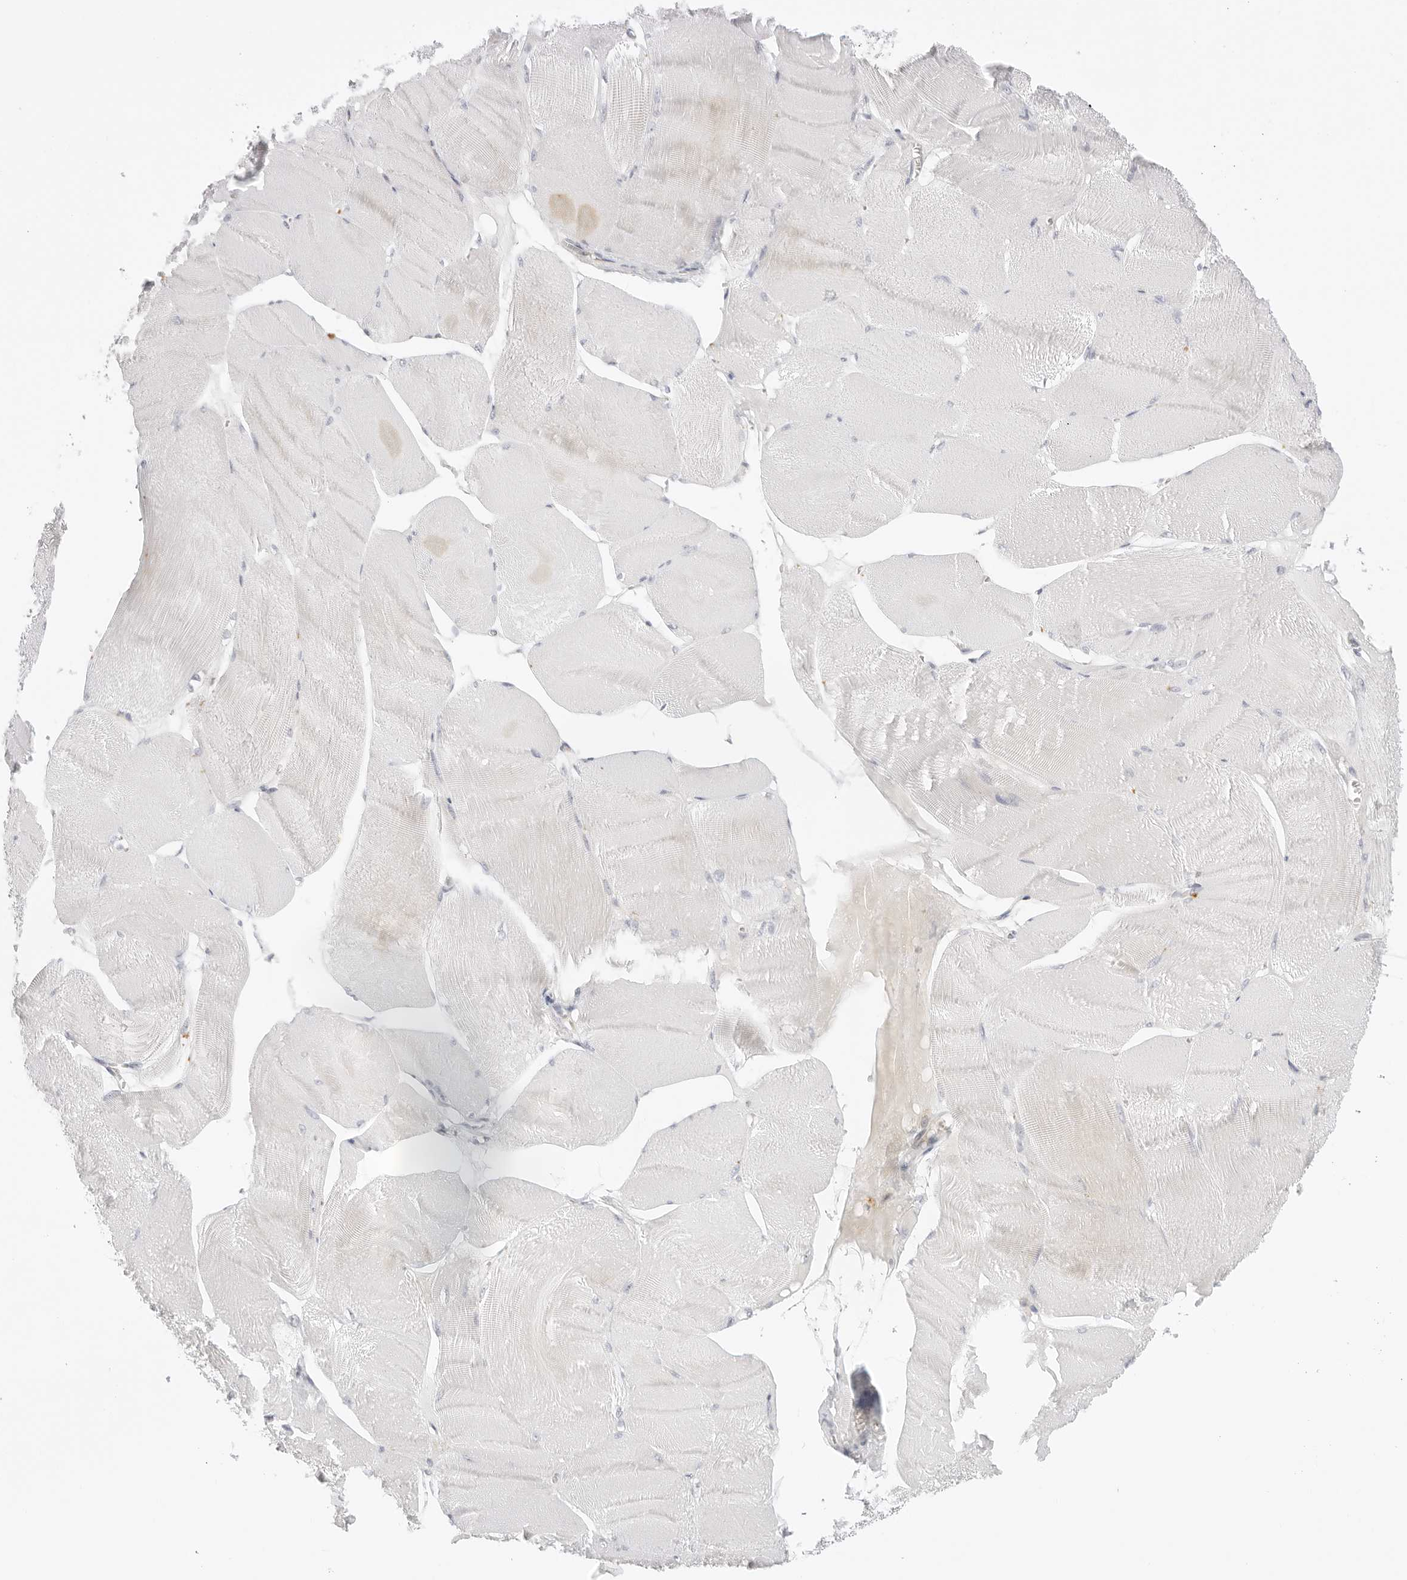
{"staining": {"intensity": "weak", "quantity": "<25%", "location": "cytoplasmic/membranous"}, "tissue": "skeletal muscle", "cell_type": "Myocytes", "image_type": "normal", "snomed": [{"axis": "morphology", "description": "Normal tissue, NOS"}, {"axis": "morphology", "description": "Basal cell carcinoma"}, {"axis": "topography", "description": "Skeletal muscle"}], "caption": "Benign skeletal muscle was stained to show a protein in brown. There is no significant staining in myocytes.", "gene": "TNFRSF14", "patient": {"sex": "female", "age": 64}}